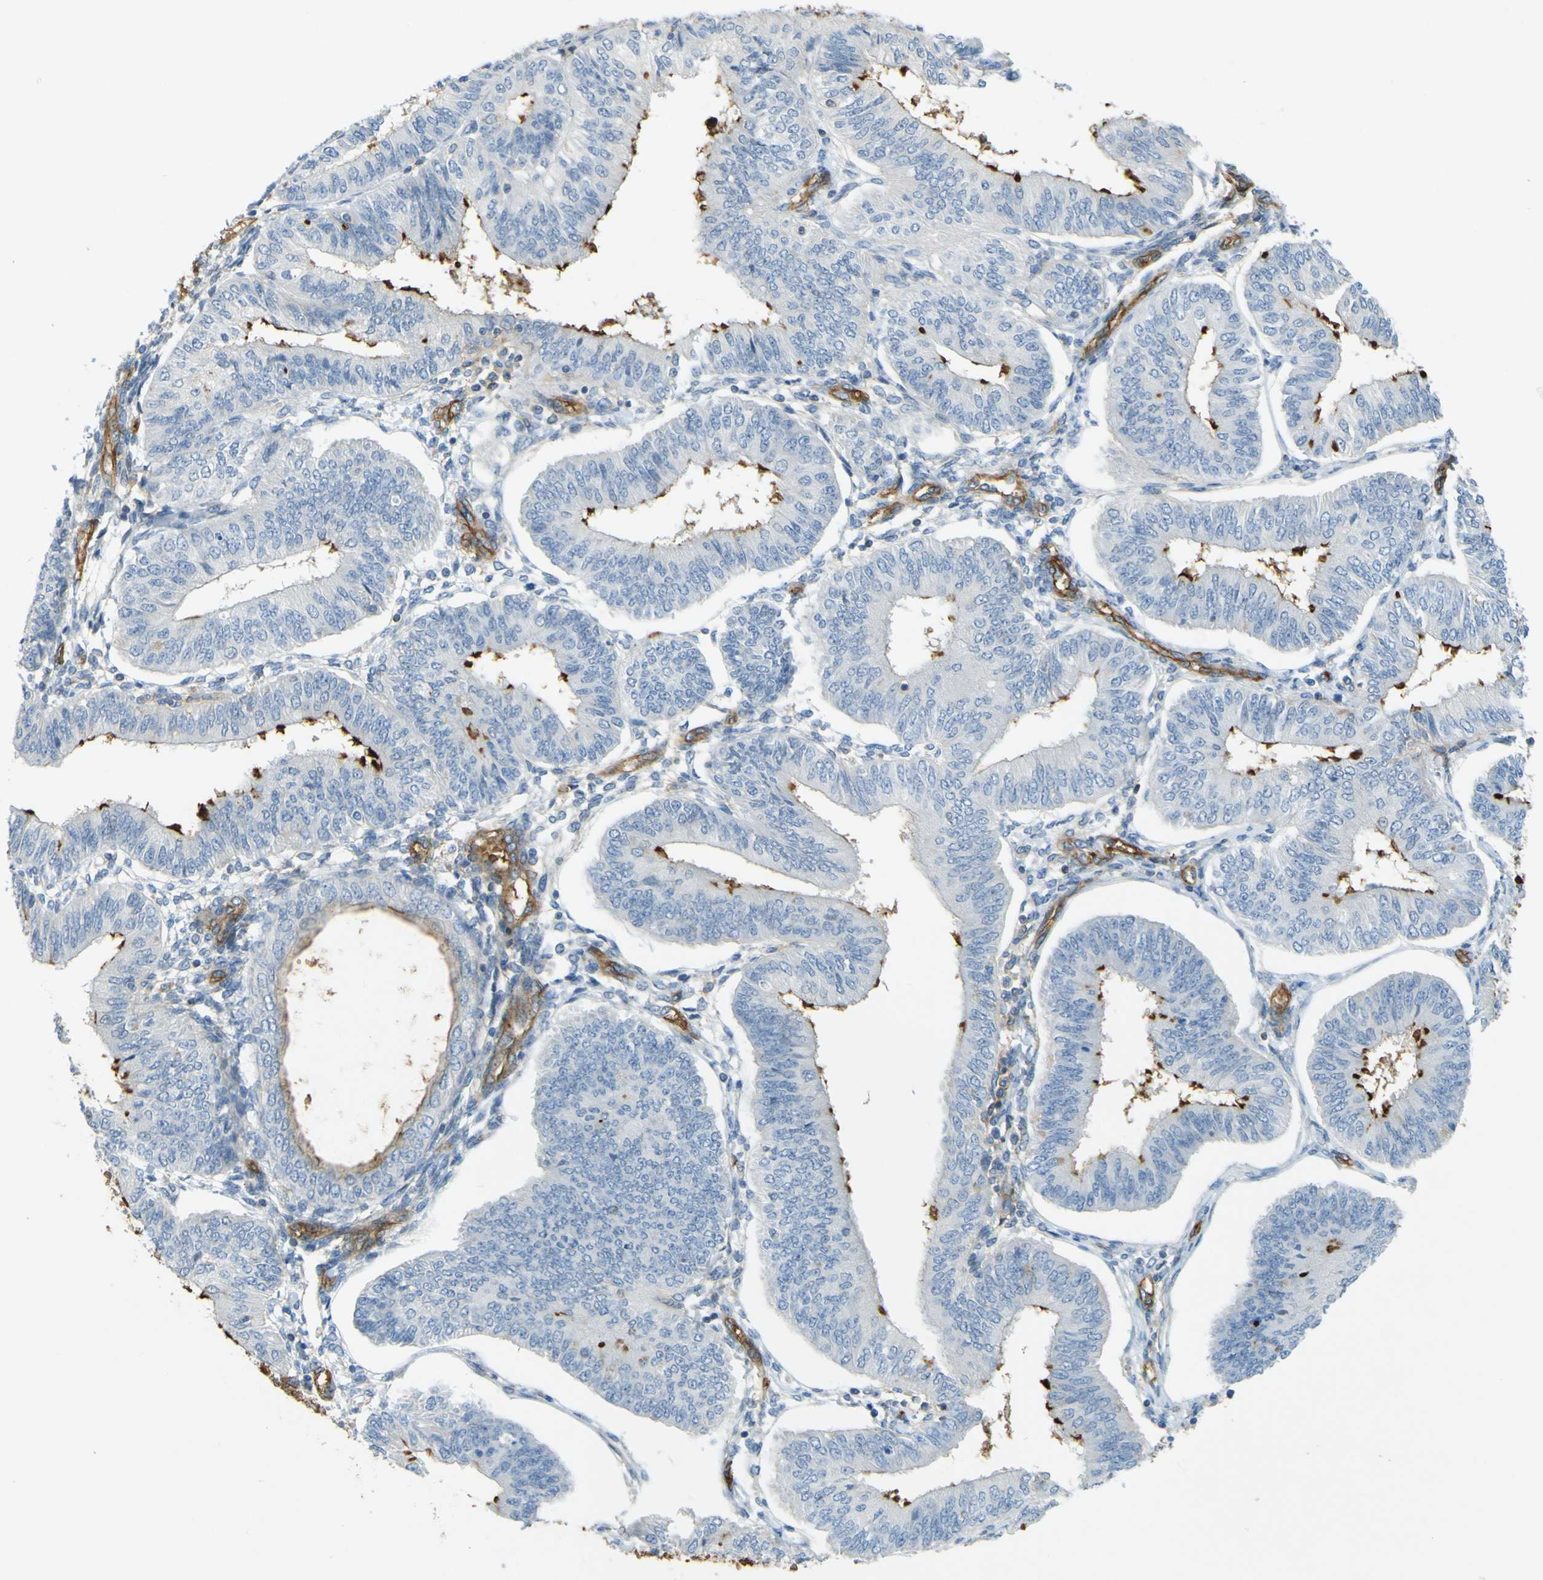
{"staining": {"intensity": "negative", "quantity": "none", "location": "none"}, "tissue": "endometrial cancer", "cell_type": "Tumor cells", "image_type": "cancer", "snomed": [{"axis": "morphology", "description": "Adenocarcinoma, NOS"}, {"axis": "topography", "description": "Endometrium"}], "caption": "Immunohistochemistry image of endometrial adenocarcinoma stained for a protein (brown), which reveals no staining in tumor cells.", "gene": "PLXDC1", "patient": {"sex": "female", "age": 58}}